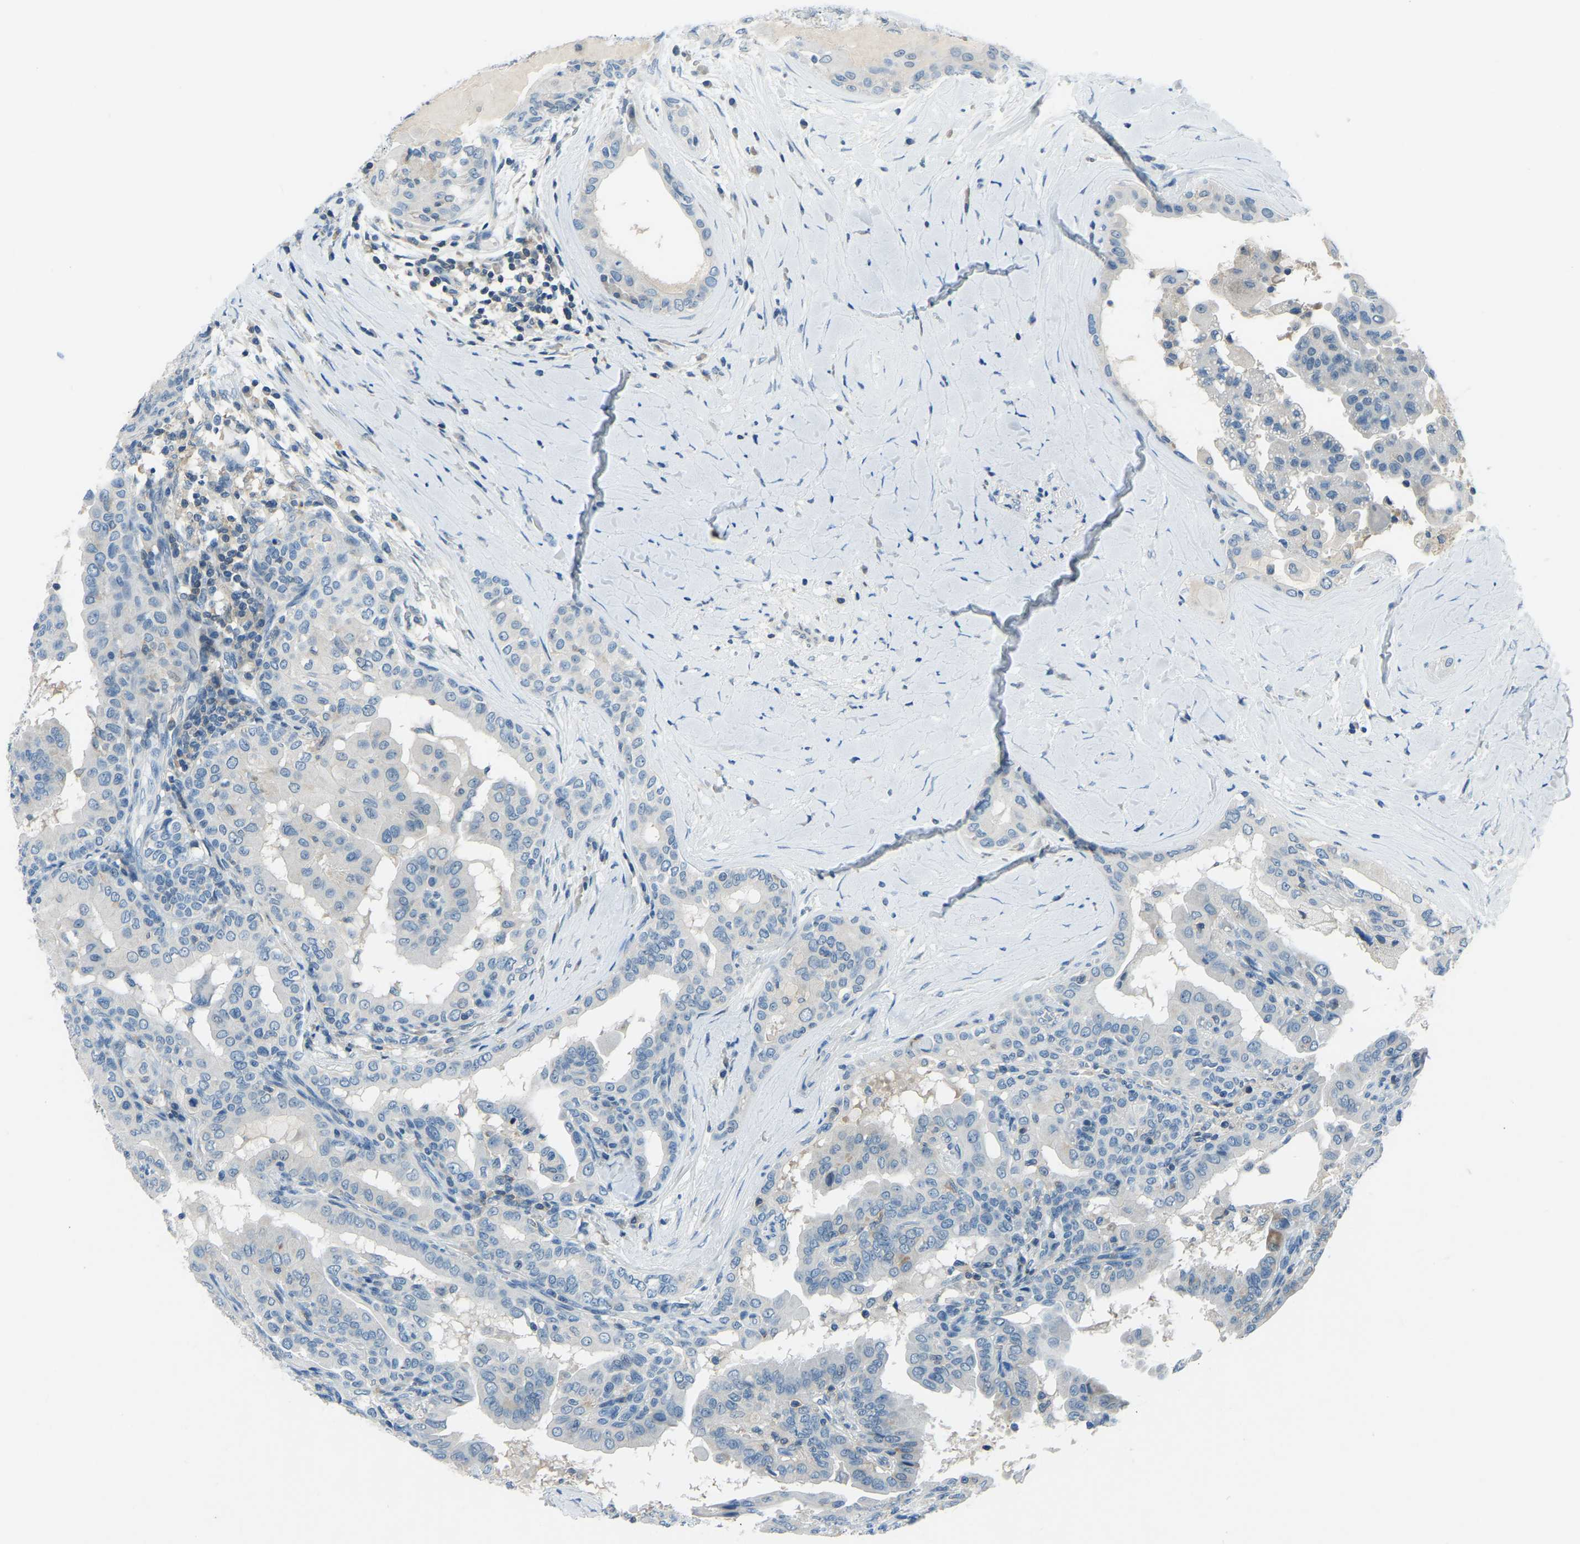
{"staining": {"intensity": "negative", "quantity": "none", "location": "none"}, "tissue": "thyroid cancer", "cell_type": "Tumor cells", "image_type": "cancer", "snomed": [{"axis": "morphology", "description": "Papillary adenocarcinoma, NOS"}, {"axis": "topography", "description": "Thyroid gland"}], "caption": "The immunohistochemistry (IHC) histopathology image has no significant positivity in tumor cells of thyroid cancer (papillary adenocarcinoma) tissue. Nuclei are stained in blue.", "gene": "XIRP1", "patient": {"sex": "male", "age": 33}}